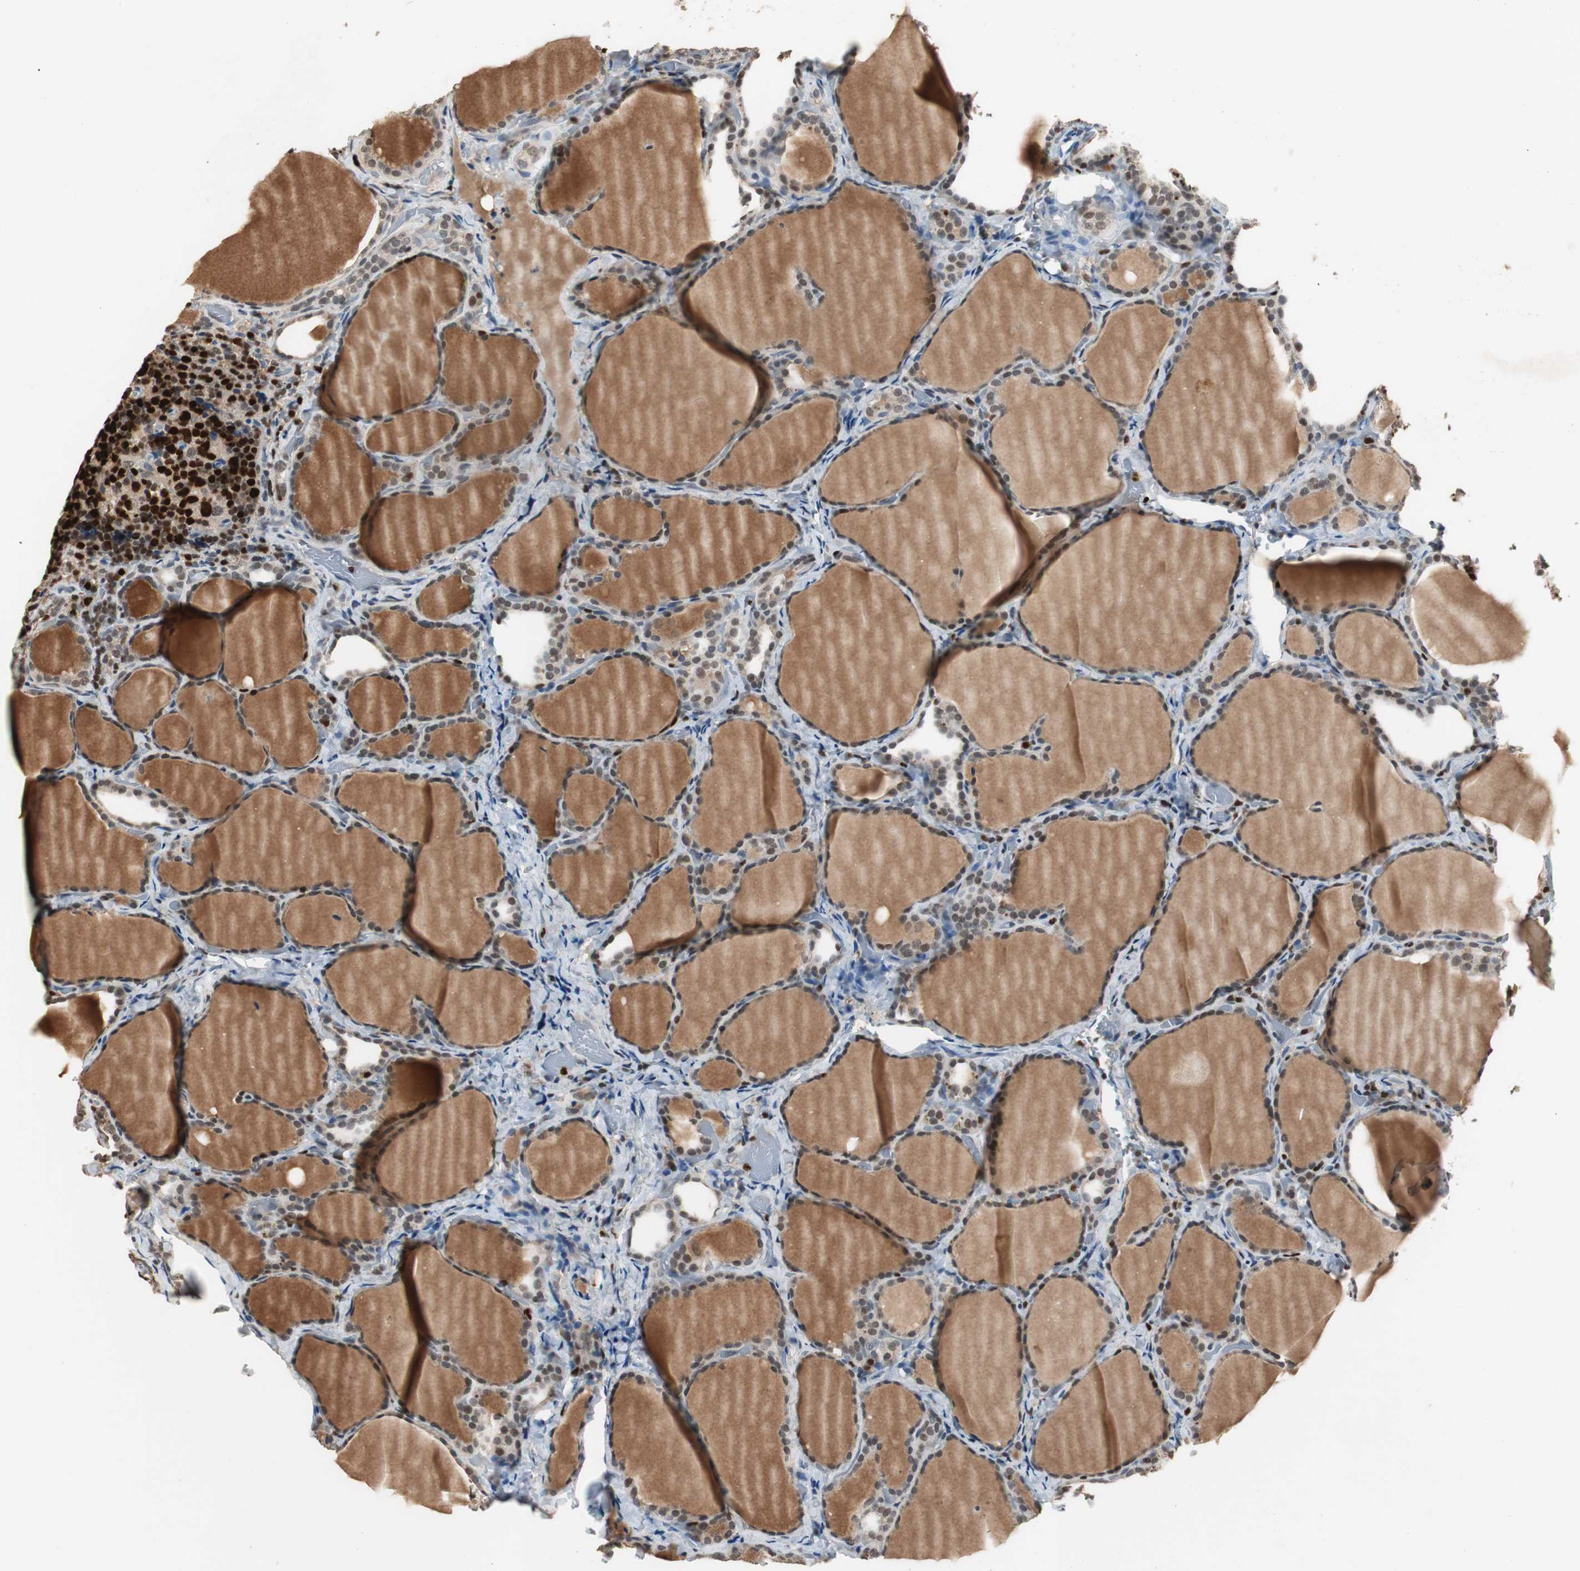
{"staining": {"intensity": "strong", "quantity": "25%-75%", "location": "nuclear"}, "tissue": "thyroid cancer", "cell_type": "Tumor cells", "image_type": "cancer", "snomed": [{"axis": "morphology", "description": "Papillary adenocarcinoma, NOS"}, {"axis": "topography", "description": "Thyroid gland"}], "caption": "Protein analysis of thyroid cancer (papillary adenocarcinoma) tissue demonstrates strong nuclear staining in approximately 25%-75% of tumor cells.", "gene": "FEN1", "patient": {"sex": "female", "age": 30}}